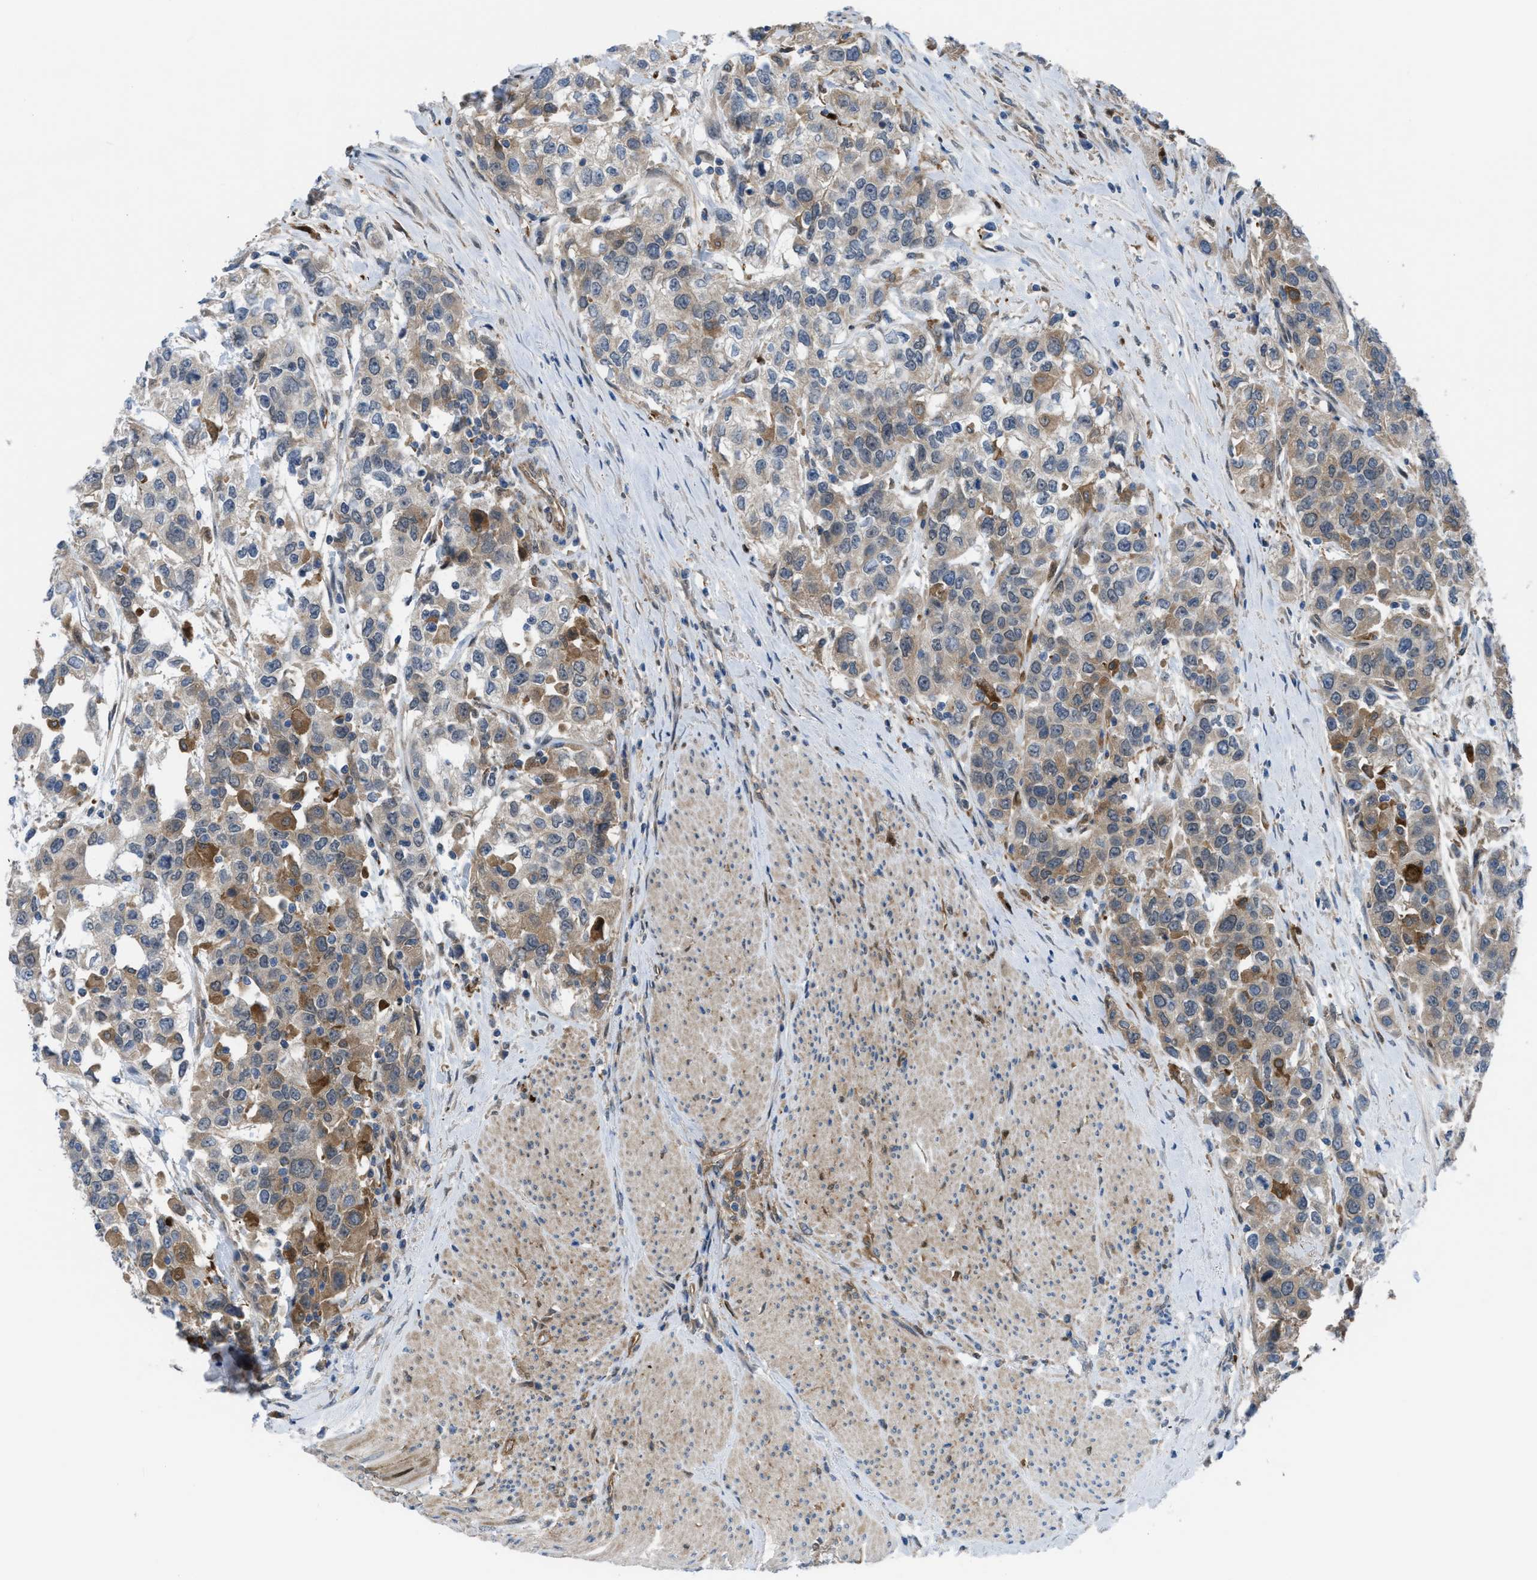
{"staining": {"intensity": "moderate", "quantity": ">75%", "location": "cytoplasmic/membranous"}, "tissue": "urothelial cancer", "cell_type": "Tumor cells", "image_type": "cancer", "snomed": [{"axis": "morphology", "description": "Urothelial carcinoma, High grade"}, {"axis": "topography", "description": "Urinary bladder"}], "caption": "Approximately >75% of tumor cells in urothelial carcinoma (high-grade) demonstrate moderate cytoplasmic/membranous protein staining as visualized by brown immunohistochemical staining.", "gene": "BAZ2B", "patient": {"sex": "female", "age": 80}}